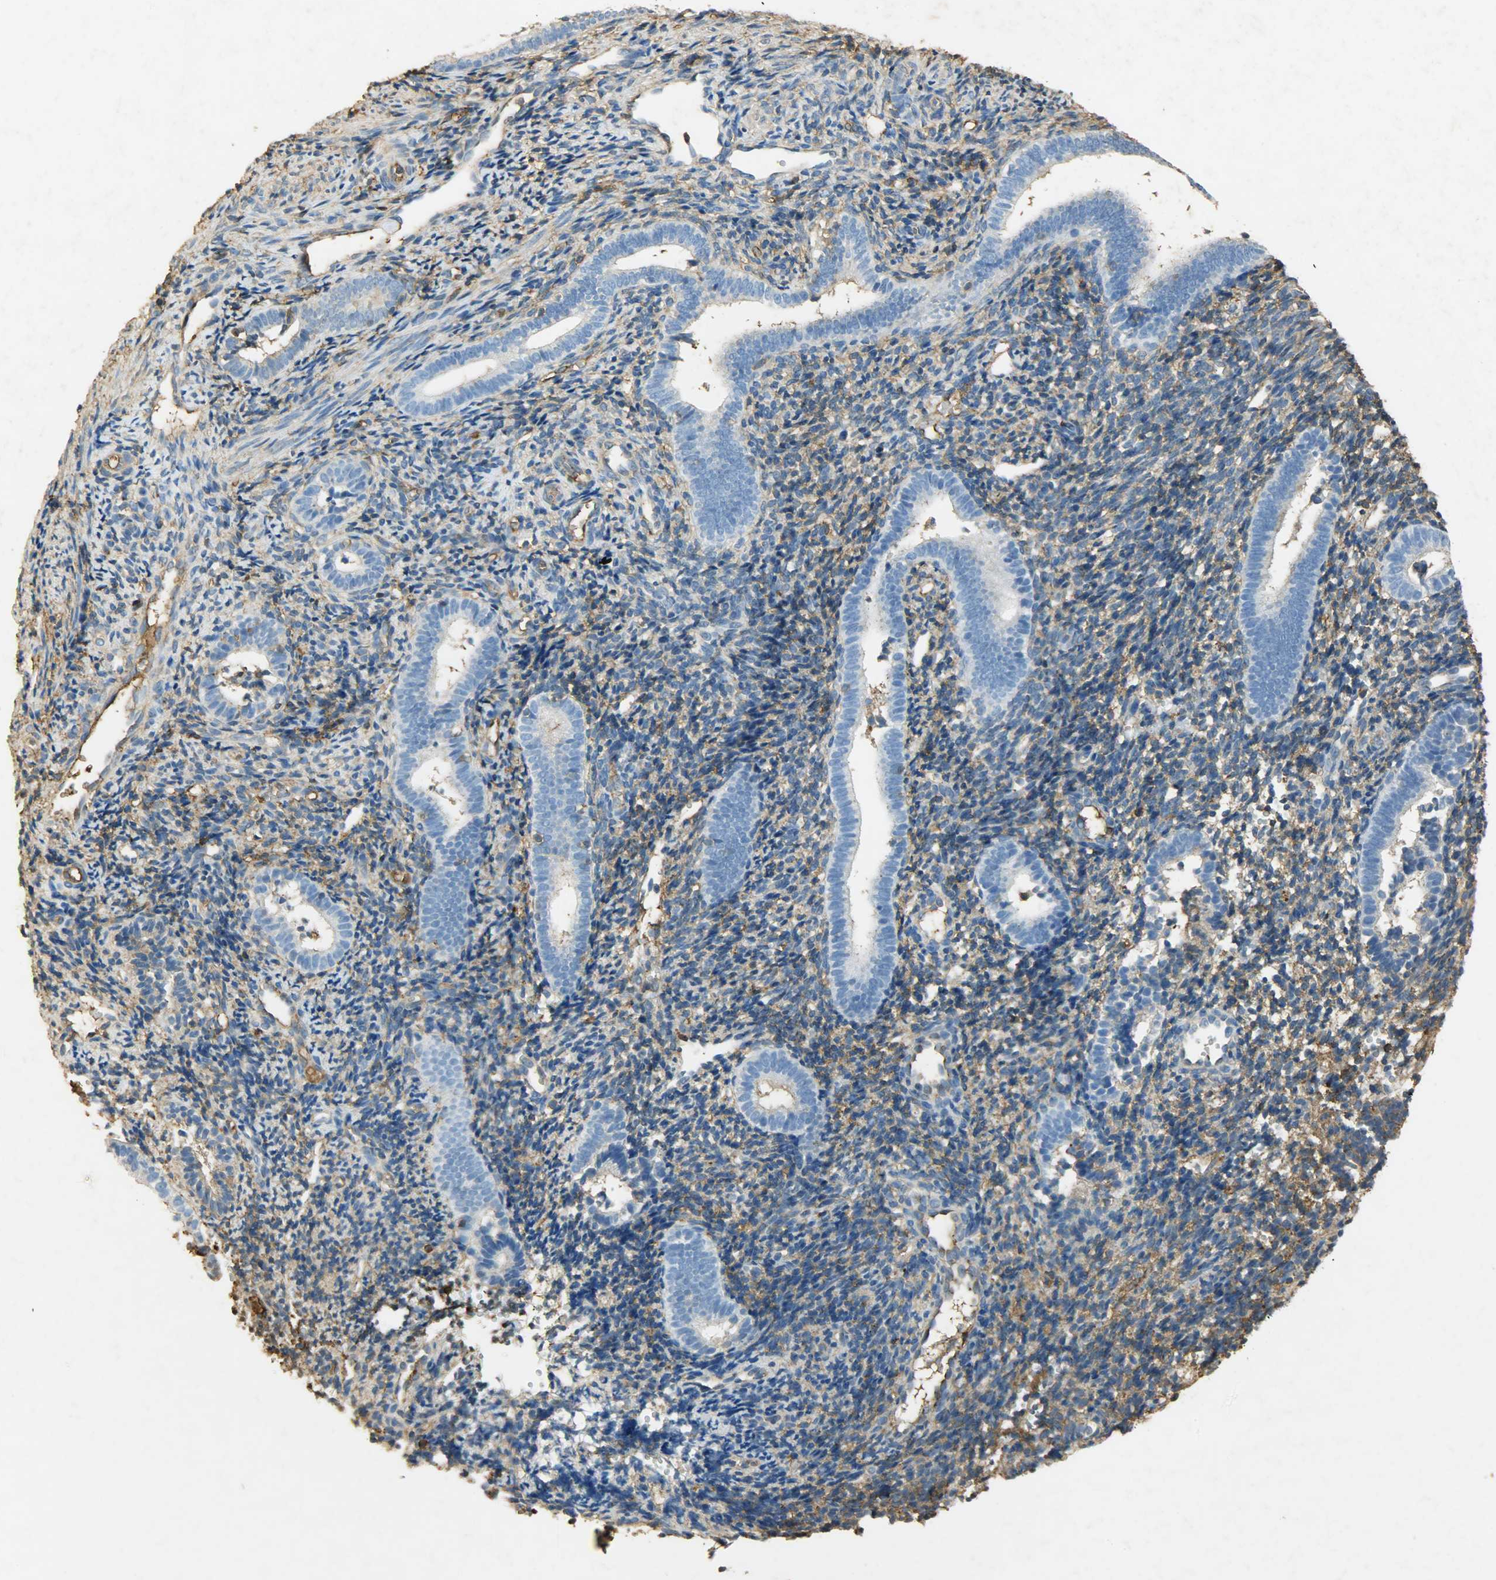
{"staining": {"intensity": "moderate", "quantity": ">75%", "location": "cytoplasmic/membranous"}, "tissue": "endometrium", "cell_type": "Cells in endometrial stroma", "image_type": "normal", "snomed": [{"axis": "morphology", "description": "Normal tissue, NOS"}, {"axis": "topography", "description": "Uterus"}, {"axis": "topography", "description": "Endometrium"}], "caption": "This photomicrograph exhibits IHC staining of unremarkable human endometrium, with medium moderate cytoplasmic/membranous expression in about >75% of cells in endometrial stroma.", "gene": "ANXA6", "patient": {"sex": "female", "age": 33}}